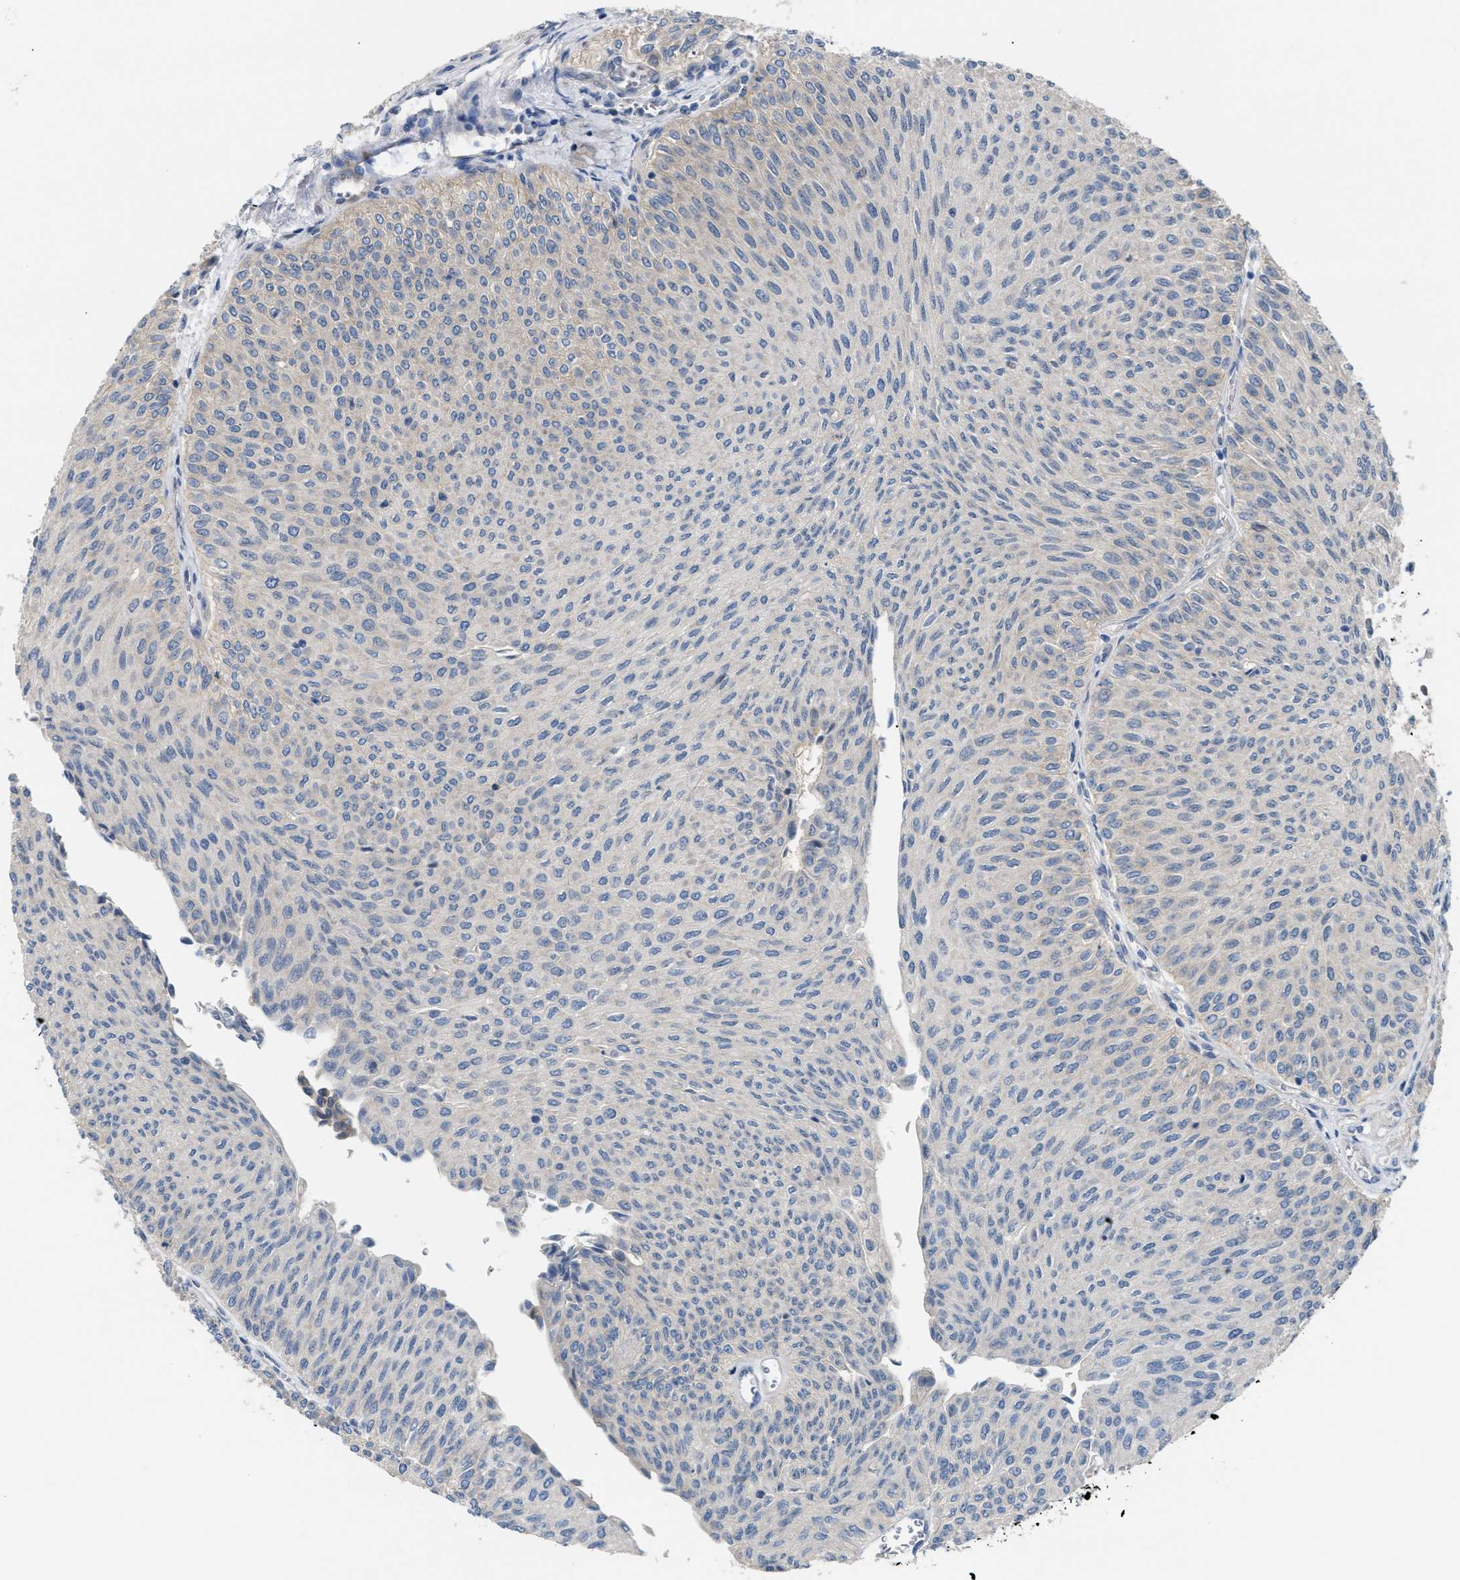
{"staining": {"intensity": "negative", "quantity": "none", "location": "none"}, "tissue": "urothelial cancer", "cell_type": "Tumor cells", "image_type": "cancer", "snomed": [{"axis": "morphology", "description": "Urothelial carcinoma, Low grade"}, {"axis": "topography", "description": "Urinary bladder"}], "caption": "The micrograph reveals no significant expression in tumor cells of urothelial cancer.", "gene": "DHX58", "patient": {"sex": "male", "age": 78}}